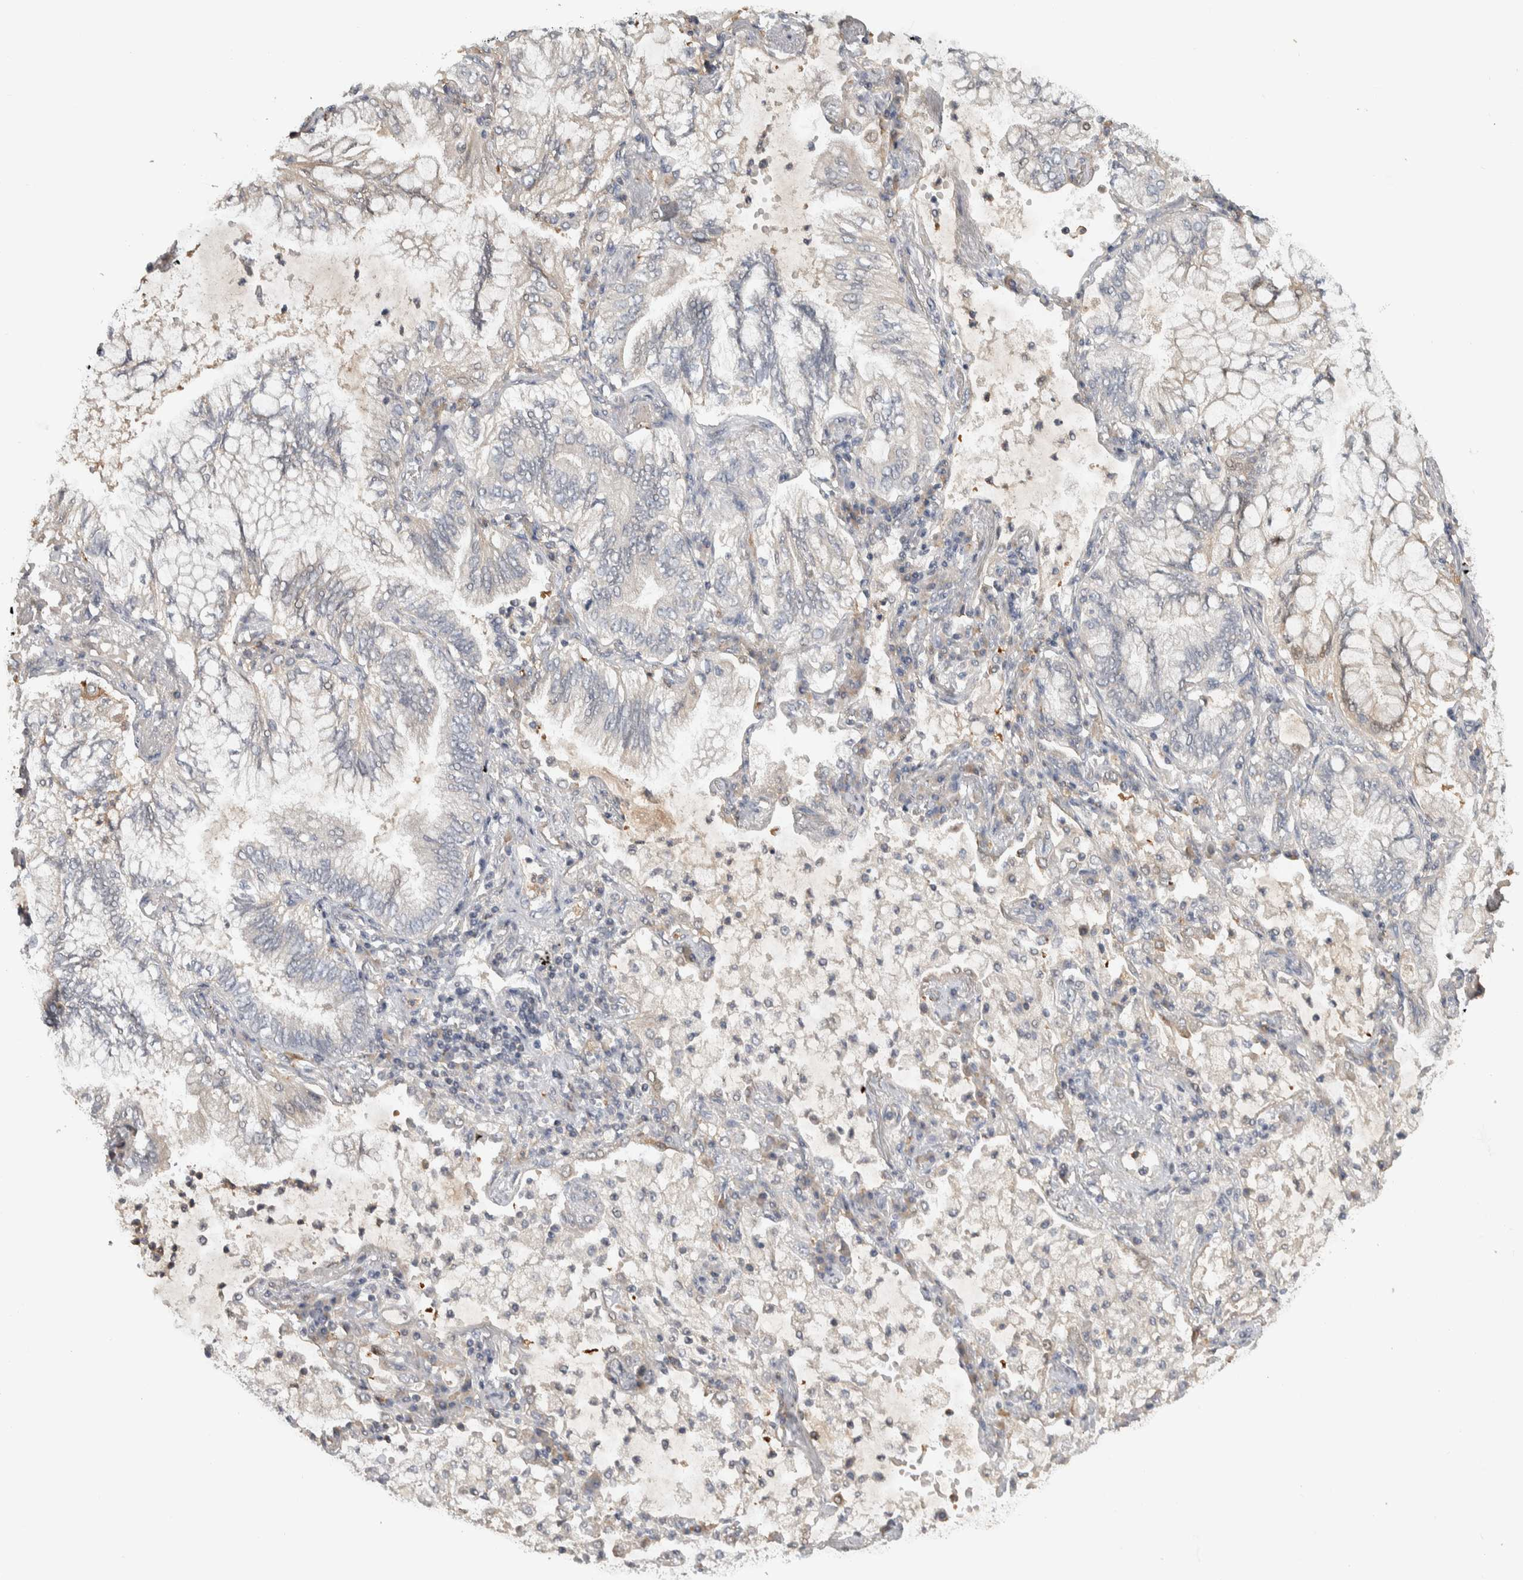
{"staining": {"intensity": "negative", "quantity": "none", "location": "none"}, "tissue": "lung cancer", "cell_type": "Tumor cells", "image_type": "cancer", "snomed": [{"axis": "morphology", "description": "Adenocarcinoma, NOS"}, {"axis": "topography", "description": "Lung"}], "caption": "High magnification brightfield microscopy of lung cancer stained with DAB (brown) and counterstained with hematoxylin (blue): tumor cells show no significant expression.", "gene": "EIF3H", "patient": {"sex": "female", "age": 70}}